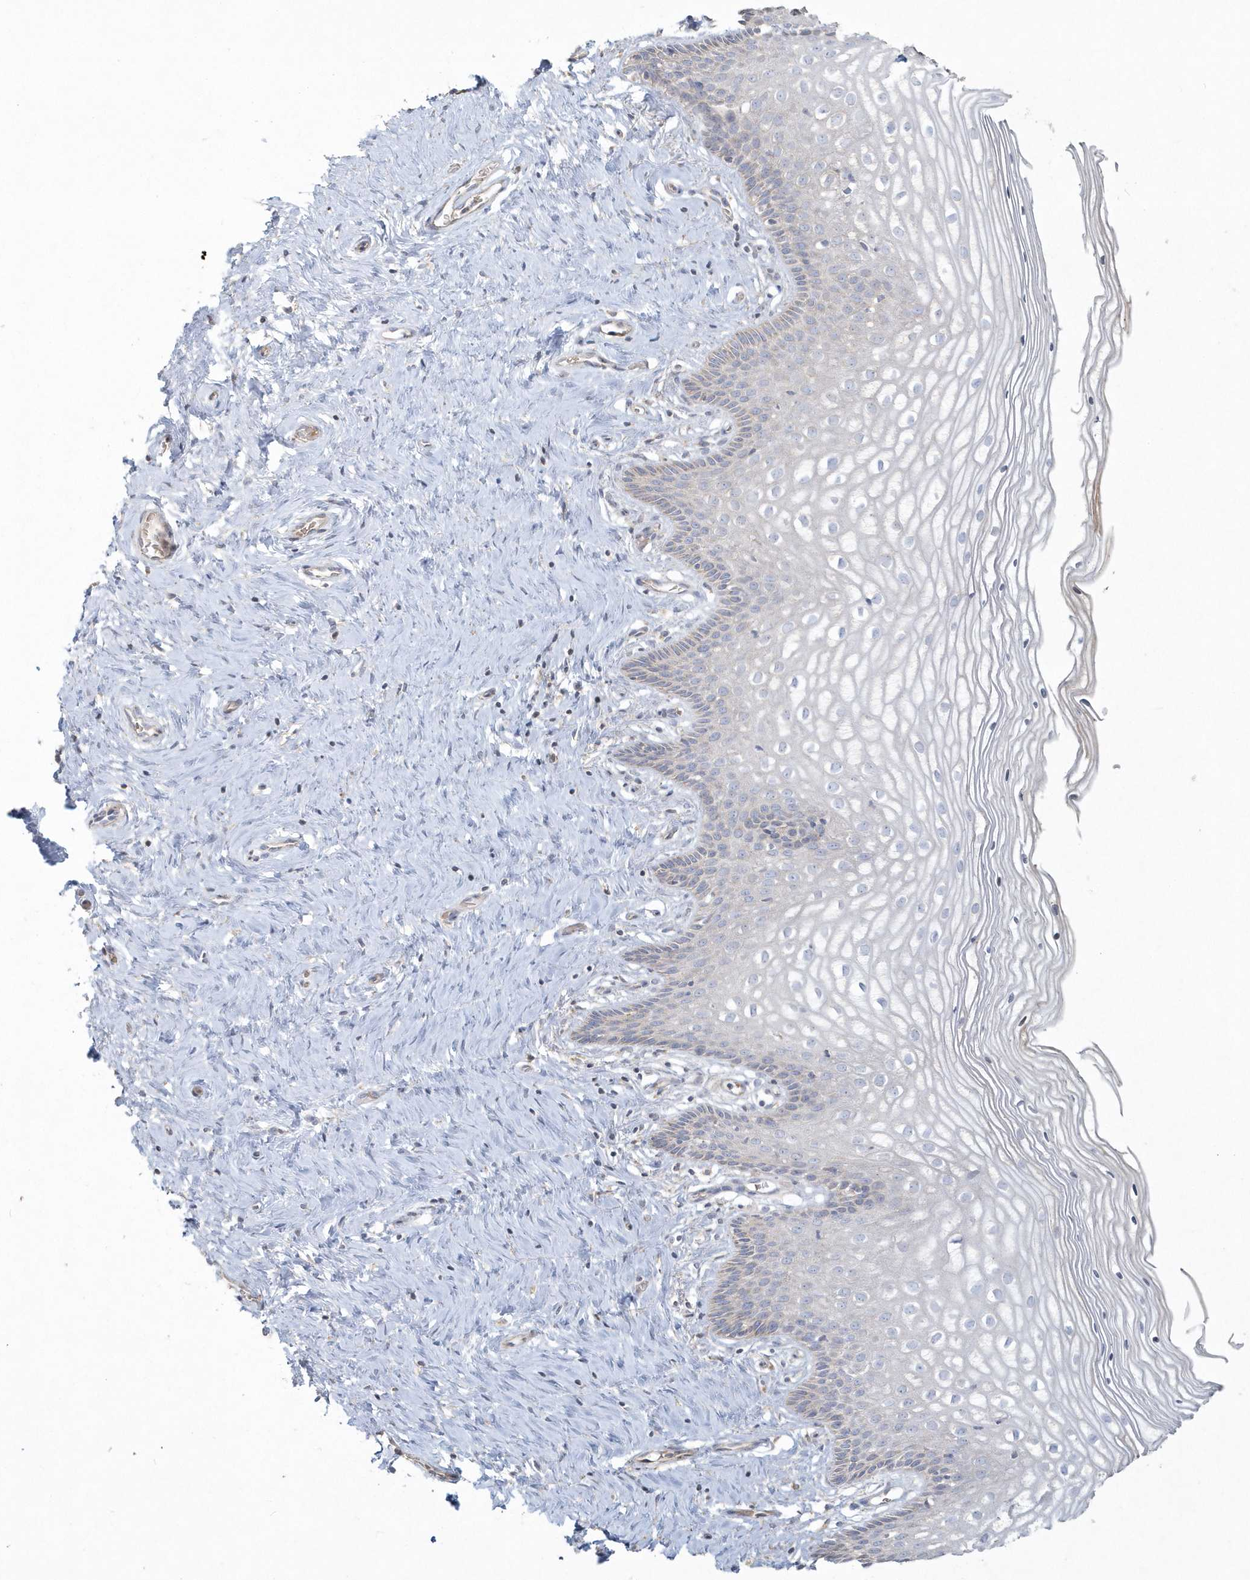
{"staining": {"intensity": "moderate", "quantity": "25%-75%", "location": "cytoplasmic/membranous"}, "tissue": "cervix", "cell_type": "Glandular cells", "image_type": "normal", "snomed": [{"axis": "morphology", "description": "Normal tissue, NOS"}, {"axis": "topography", "description": "Cervix"}], "caption": "Immunohistochemistry (DAB) staining of unremarkable cervix demonstrates moderate cytoplasmic/membranous protein expression in about 25%-75% of glandular cells. (brown staining indicates protein expression, while blue staining denotes nuclei).", "gene": "BLTP3A", "patient": {"sex": "female", "age": 33}}